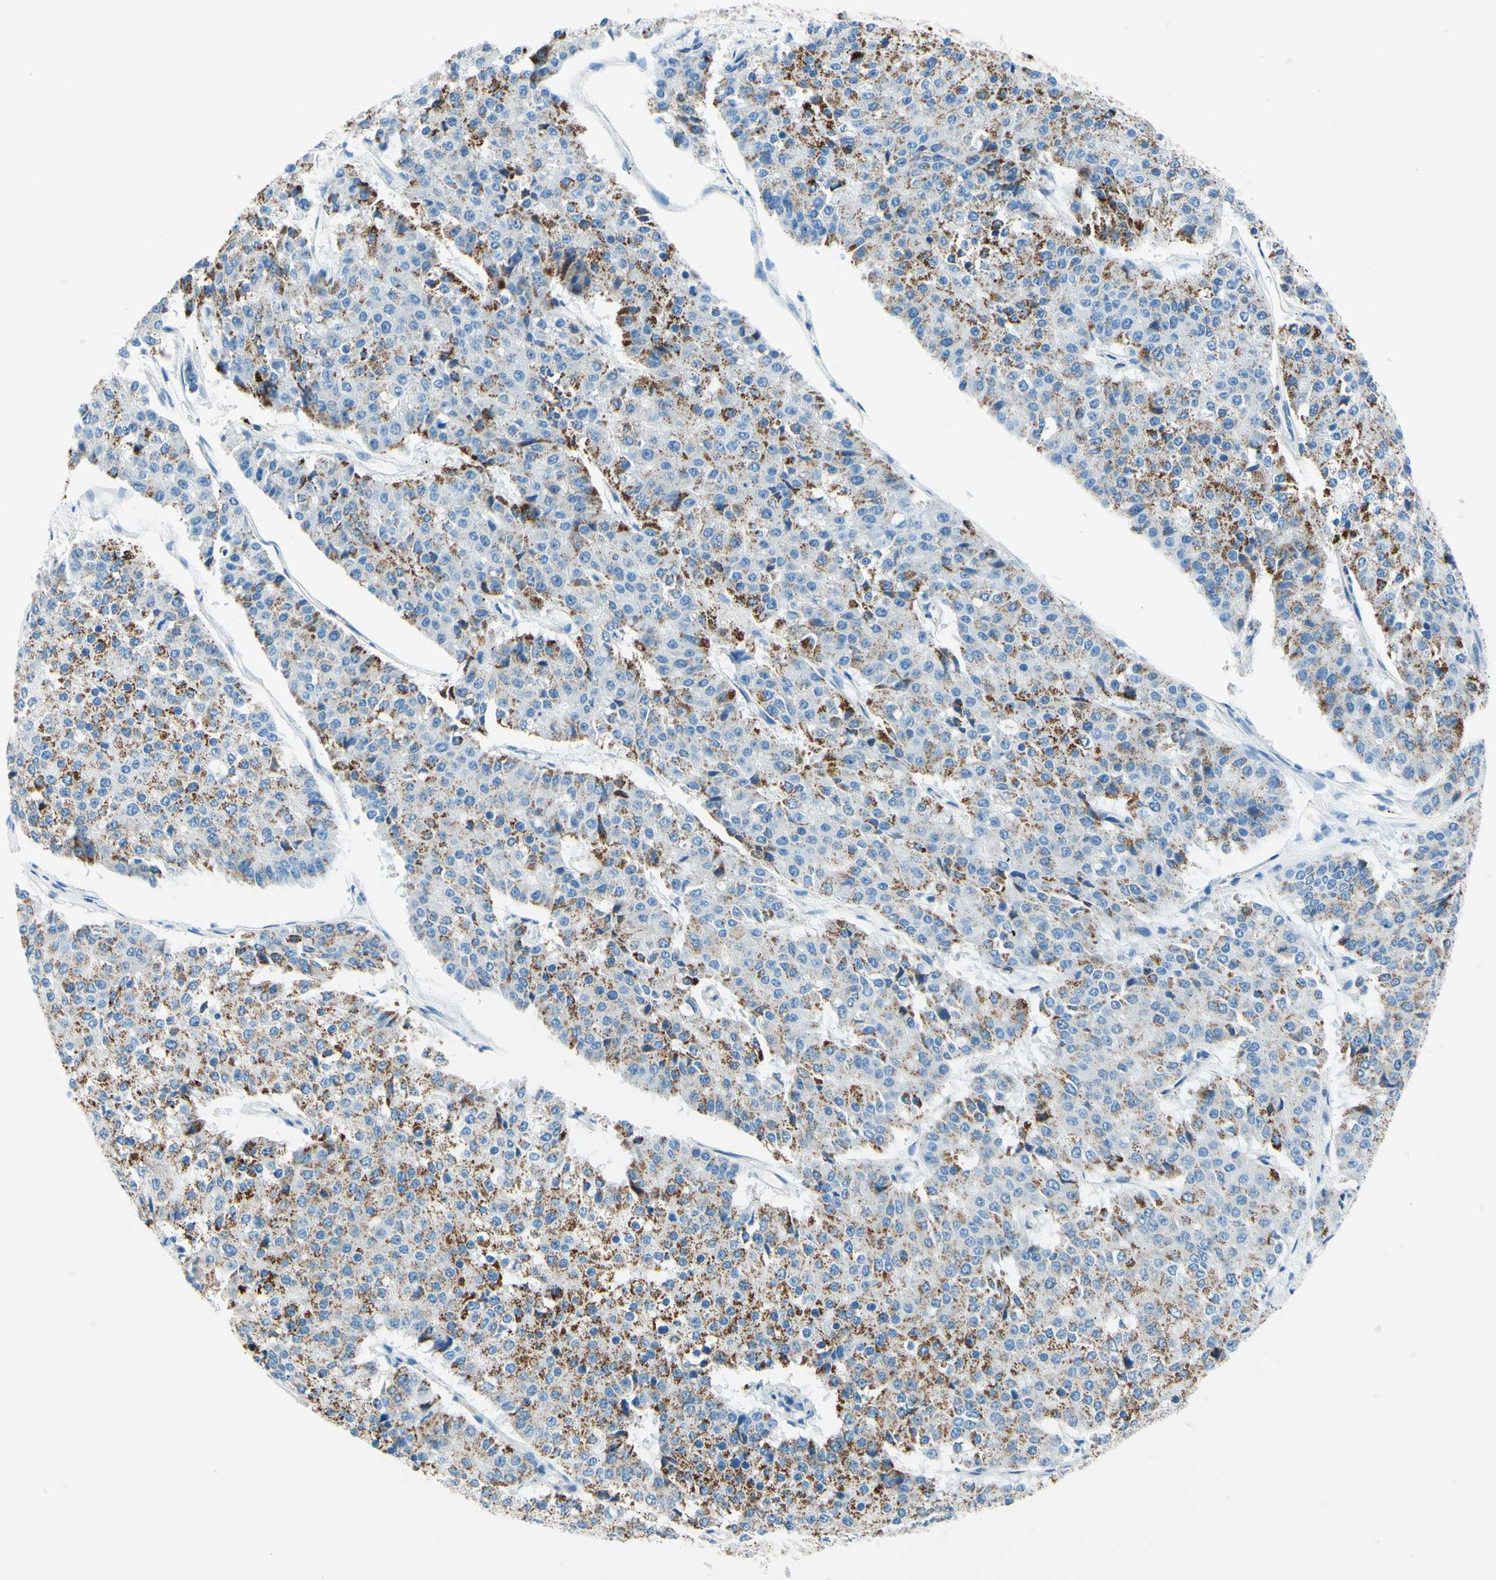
{"staining": {"intensity": "weak", "quantity": ">75%", "location": "cytoplasmic/membranous"}, "tissue": "pancreatic cancer", "cell_type": "Tumor cells", "image_type": "cancer", "snomed": [{"axis": "morphology", "description": "Adenocarcinoma, NOS"}, {"axis": "topography", "description": "Pancreas"}], "caption": "A brown stain highlights weak cytoplasmic/membranous staining of a protein in pancreatic cancer (adenocarcinoma) tumor cells.", "gene": "CBX7", "patient": {"sex": "male", "age": 50}}